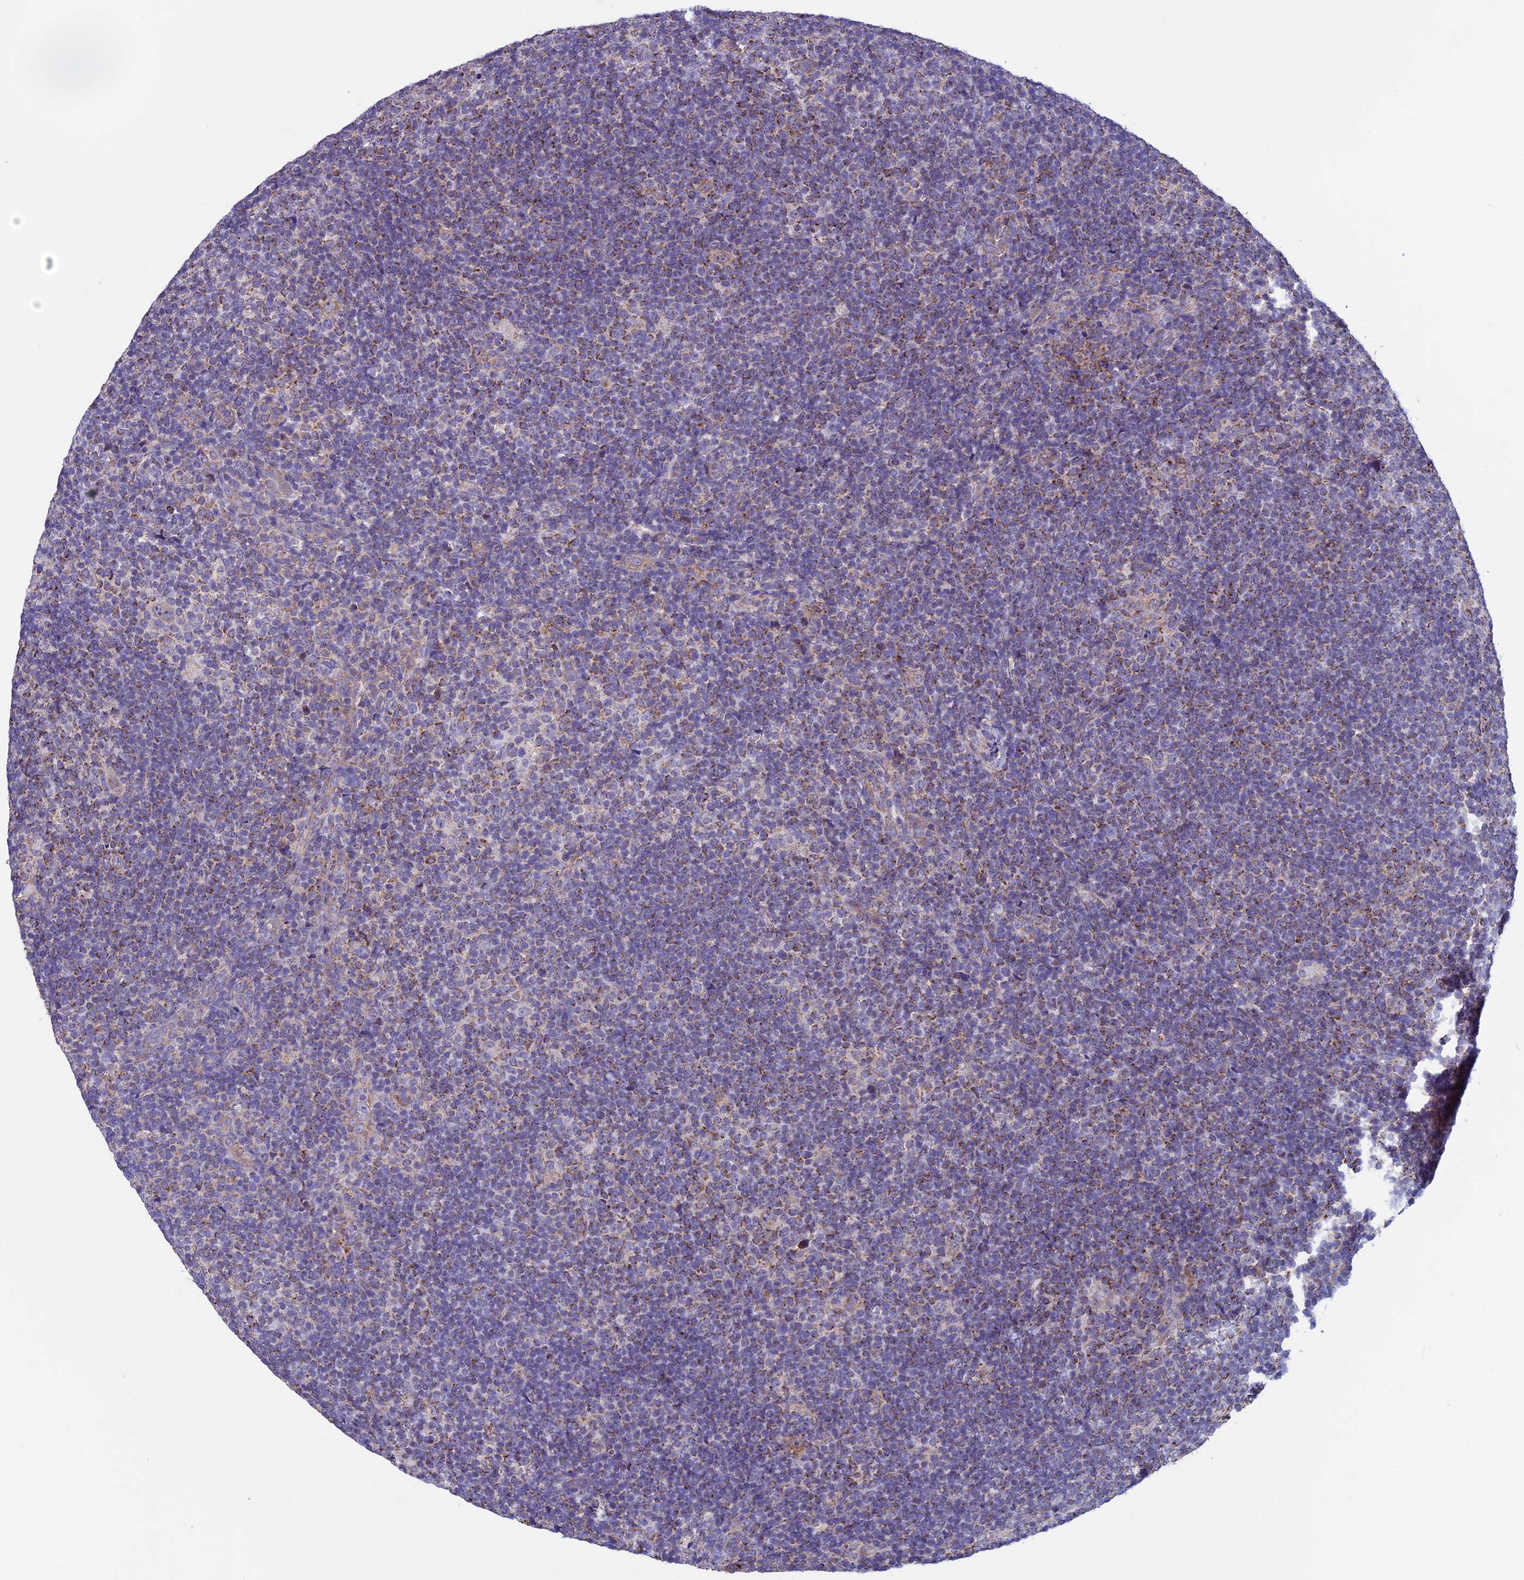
{"staining": {"intensity": "negative", "quantity": "none", "location": "none"}, "tissue": "lymphoma", "cell_type": "Tumor cells", "image_type": "cancer", "snomed": [{"axis": "morphology", "description": "Hodgkin's disease, NOS"}, {"axis": "topography", "description": "Lymph node"}], "caption": "Micrograph shows no significant protein positivity in tumor cells of lymphoma. (Brightfield microscopy of DAB (3,3'-diaminobenzidine) immunohistochemistry (IHC) at high magnification).", "gene": "MFSD12", "patient": {"sex": "female", "age": 57}}